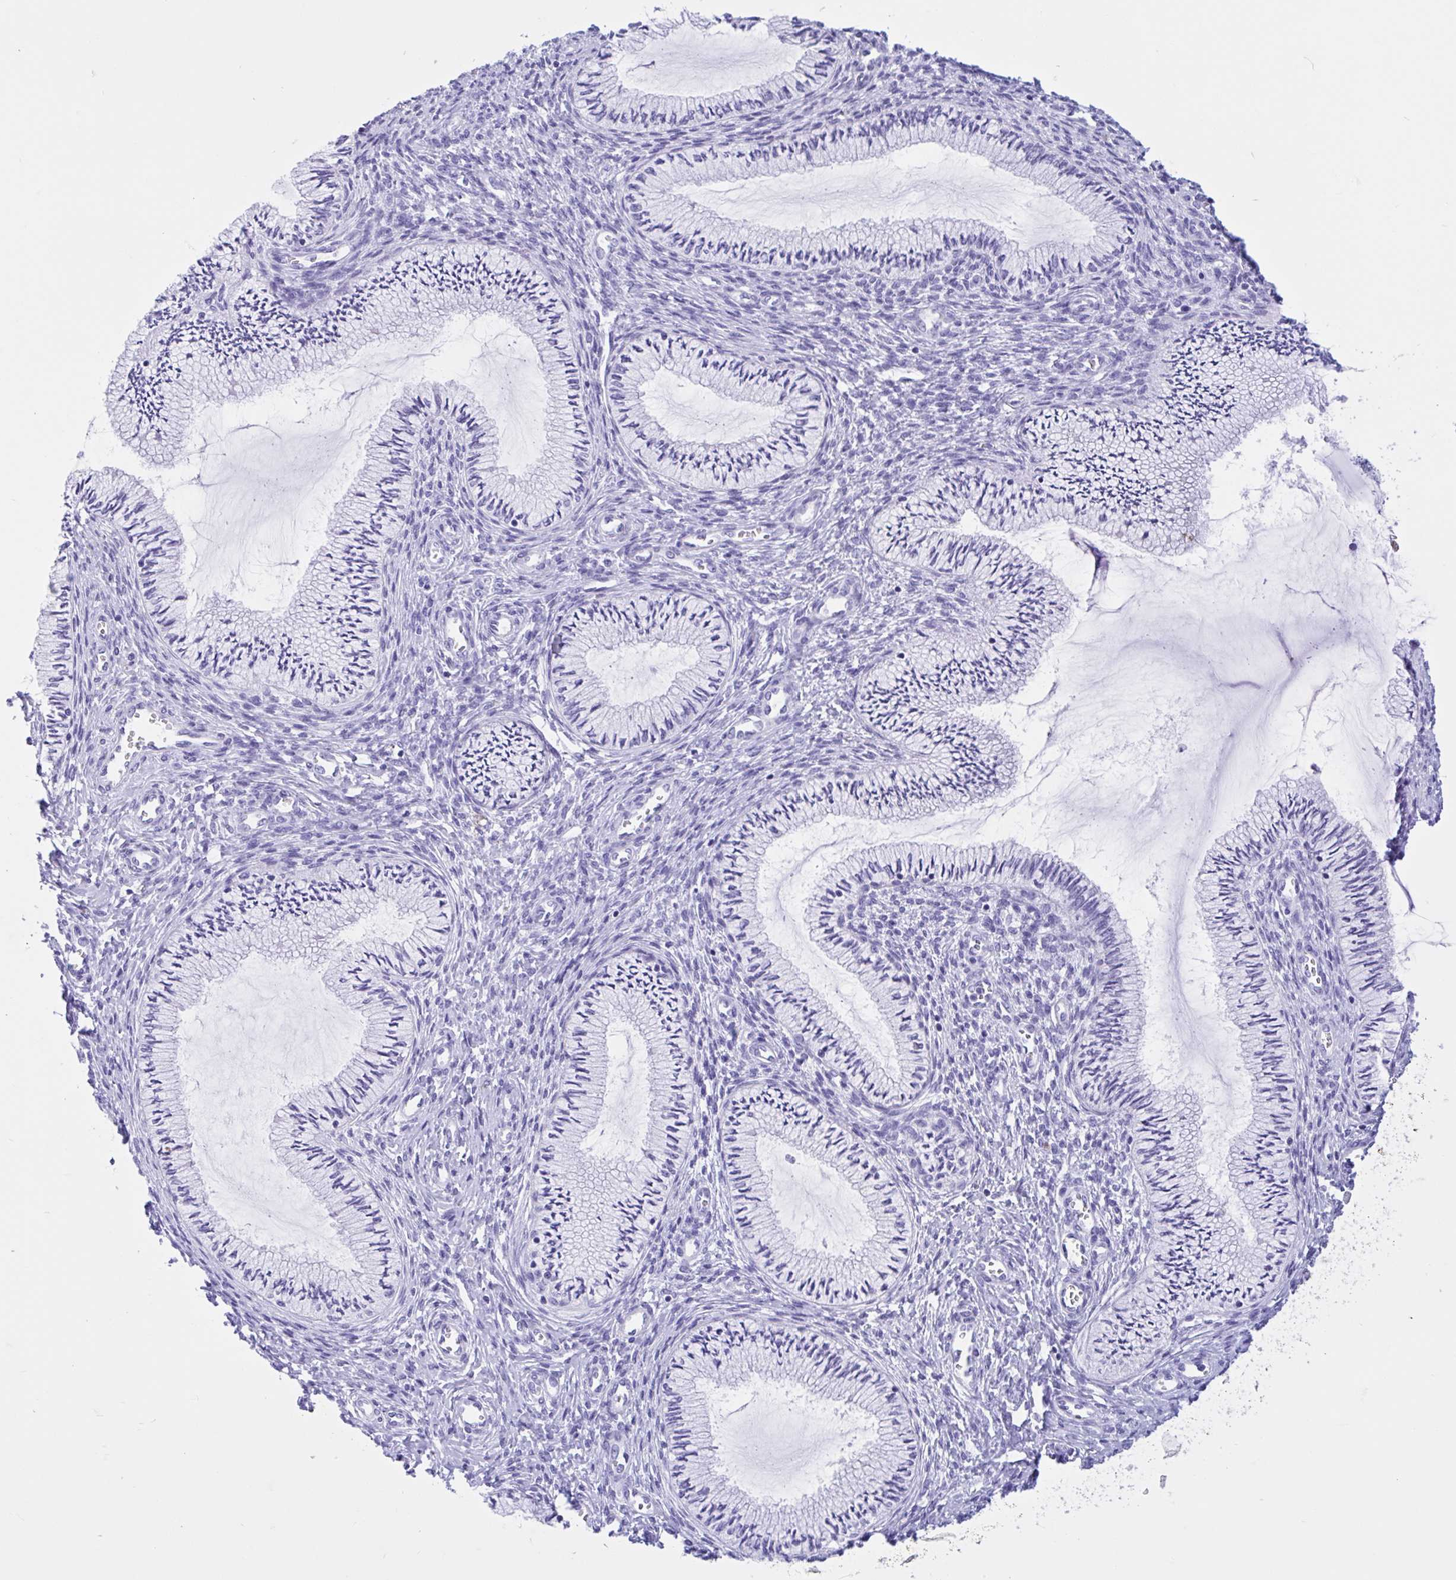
{"staining": {"intensity": "negative", "quantity": "none", "location": "none"}, "tissue": "cervix", "cell_type": "Glandular cells", "image_type": "normal", "snomed": [{"axis": "morphology", "description": "Normal tissue, NOS"}, {"axis": "topography", "description": "Cervix"}], "caption": "The histopathology image exhibits no staining of glandular cells in normal cervix. (DAB (3,3'-diaminobenzidine) immunohistochemistry with hematoxylin counter stain).", "gene": "IAPP", "patient": {"sex": "female", "age": 24}}